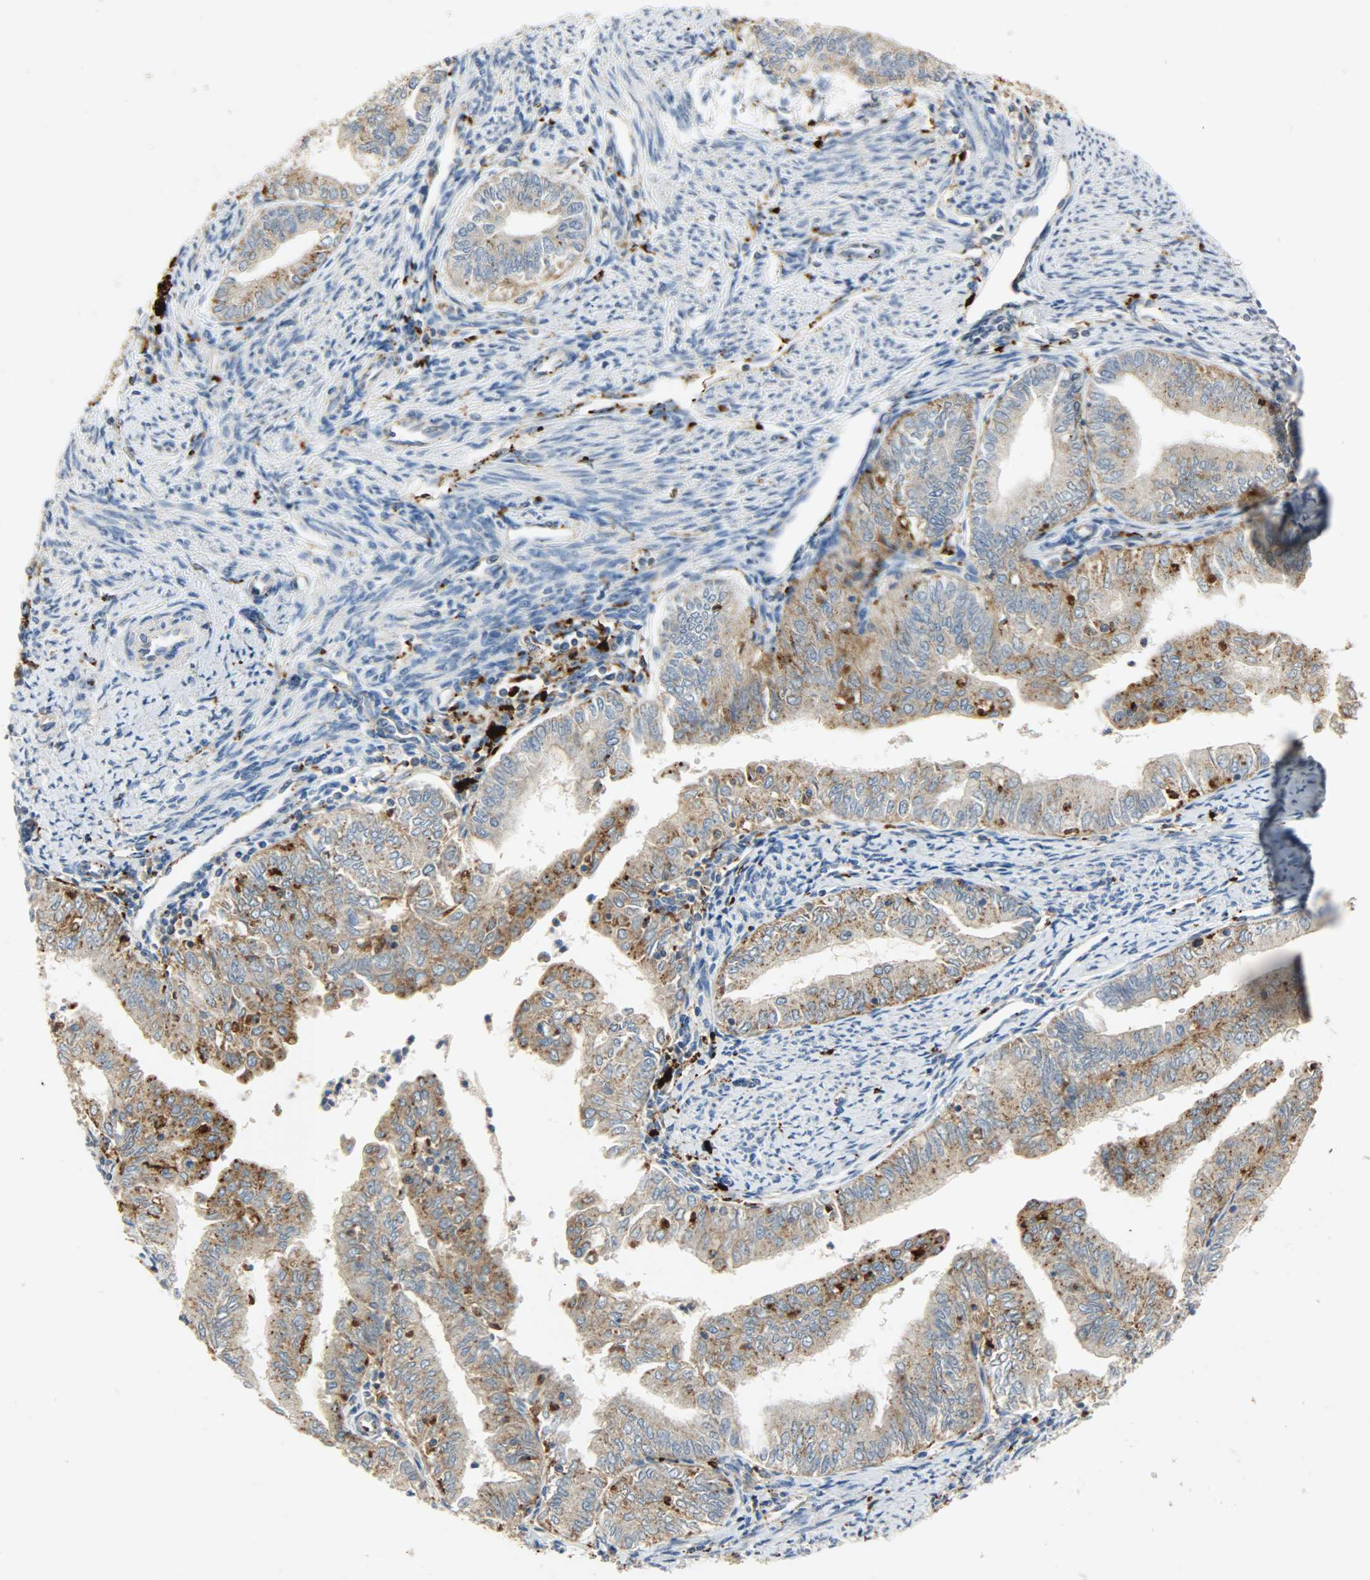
{"staining": {"intensity": "moderate", "quantity": ">75%", "location": "cytoplasmic/membranous"}, "tissue": "endometrial cancer", "cell_type": "Tumor cells", "image_type": "cancer", "snomed": [{"axis": "morphology", "description": "Adenocarcinoma, NOS"}, {"axis": "topography", "description": "Endometrium"}], "caption": "IHC of endometrial cancer reveals medium levels of moderate cytoplasmic/membranous expression in about >75% of tumor cells.", "gene": "ASAH1", "patient": {"sex": "female", "age": 66}}